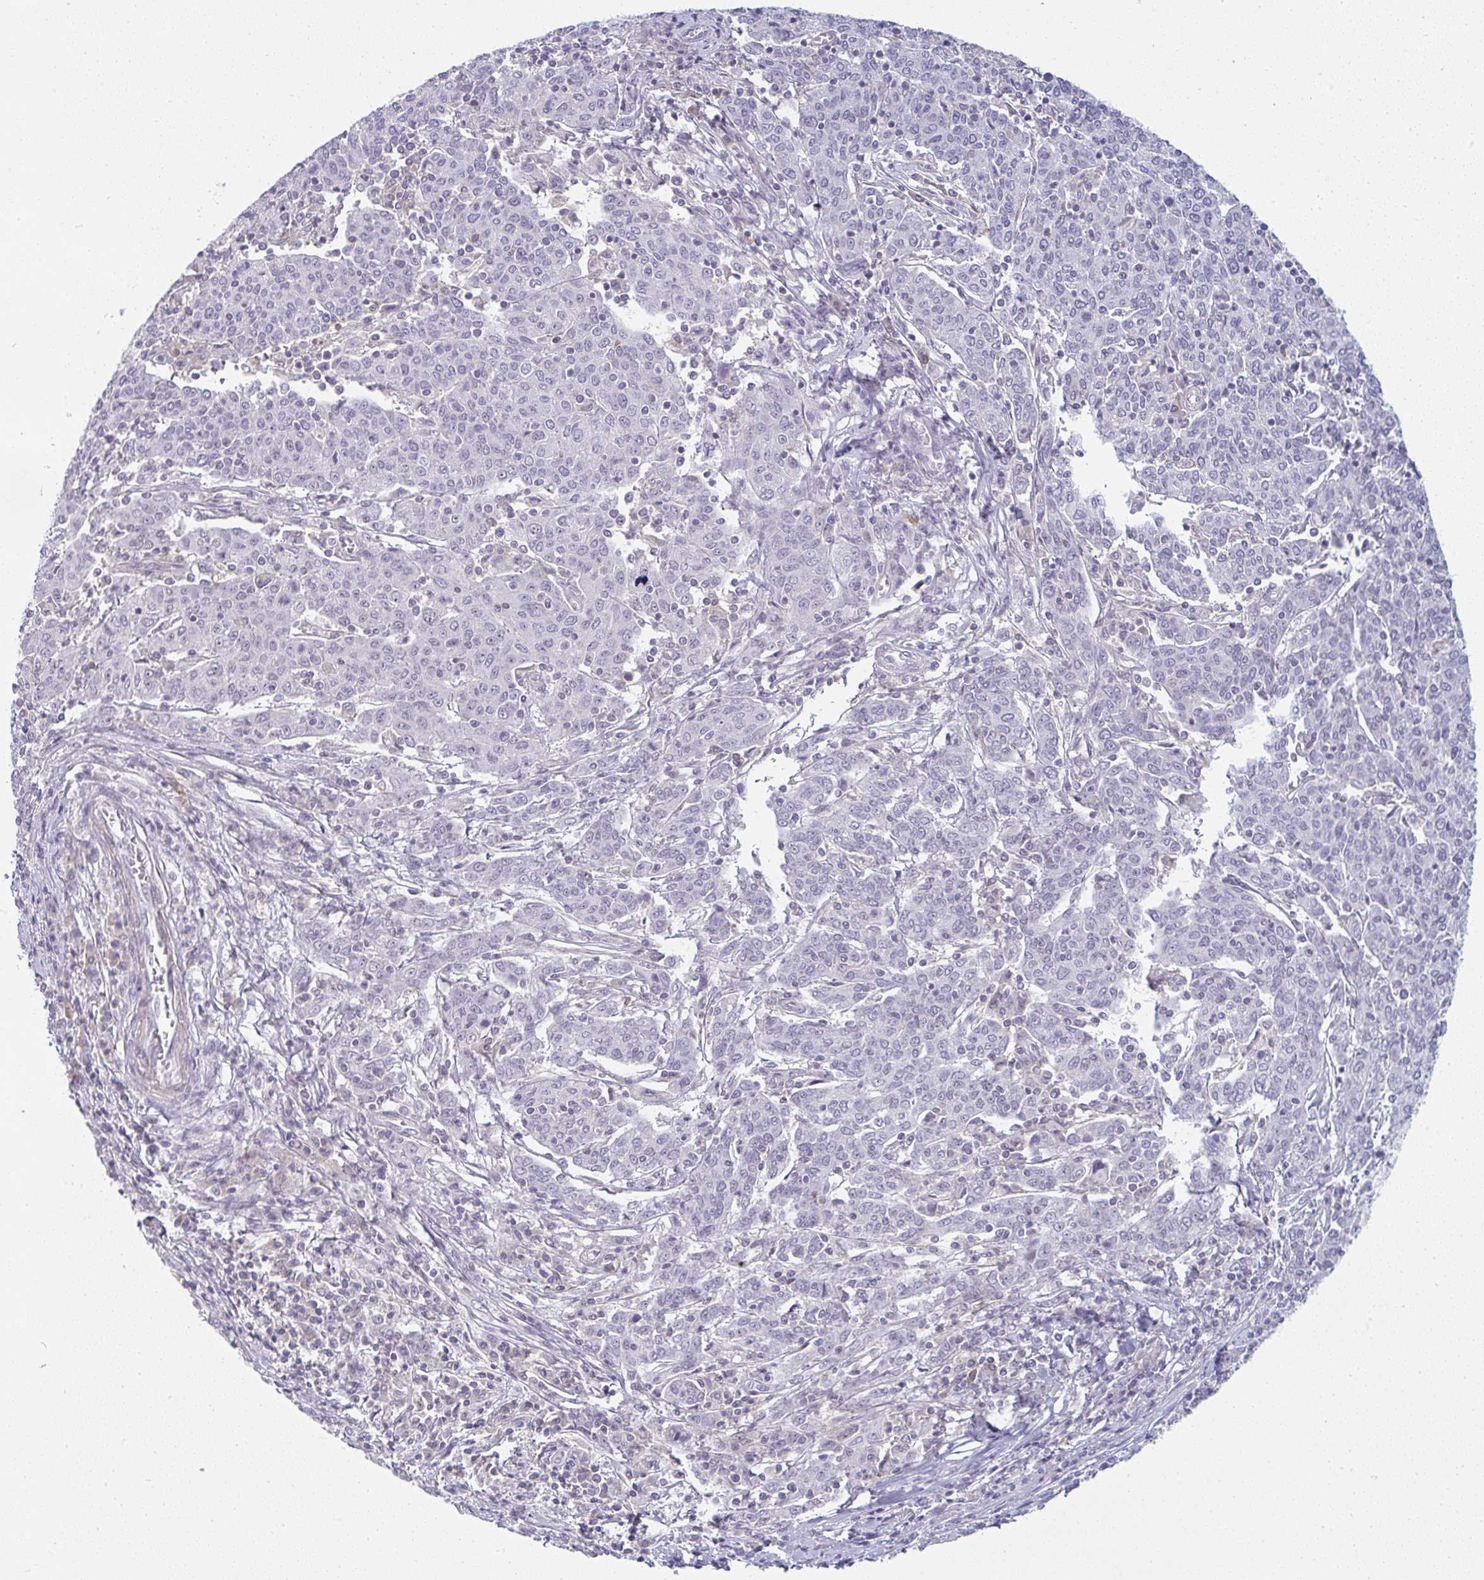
{"staining": {"intensity": "negative", "quantity": "none", "location": "none"}, "tissue": "cervical cancer", "cell_type": "Tumor cells", "image_type": "cancer", "snomed": [{"axis": "morphology", "description": "Squamous cell carcinoma, NOS"}, {"axis": "topography", "description": "Cervix"}], "caption": "Cervical cancer (squamous cell carcinoma) was stained to show a protein in brown. There is no significant positivity in tumor cells.", "gene": "PPFIA4", "patient": {"sex": "female", "age": 67}}